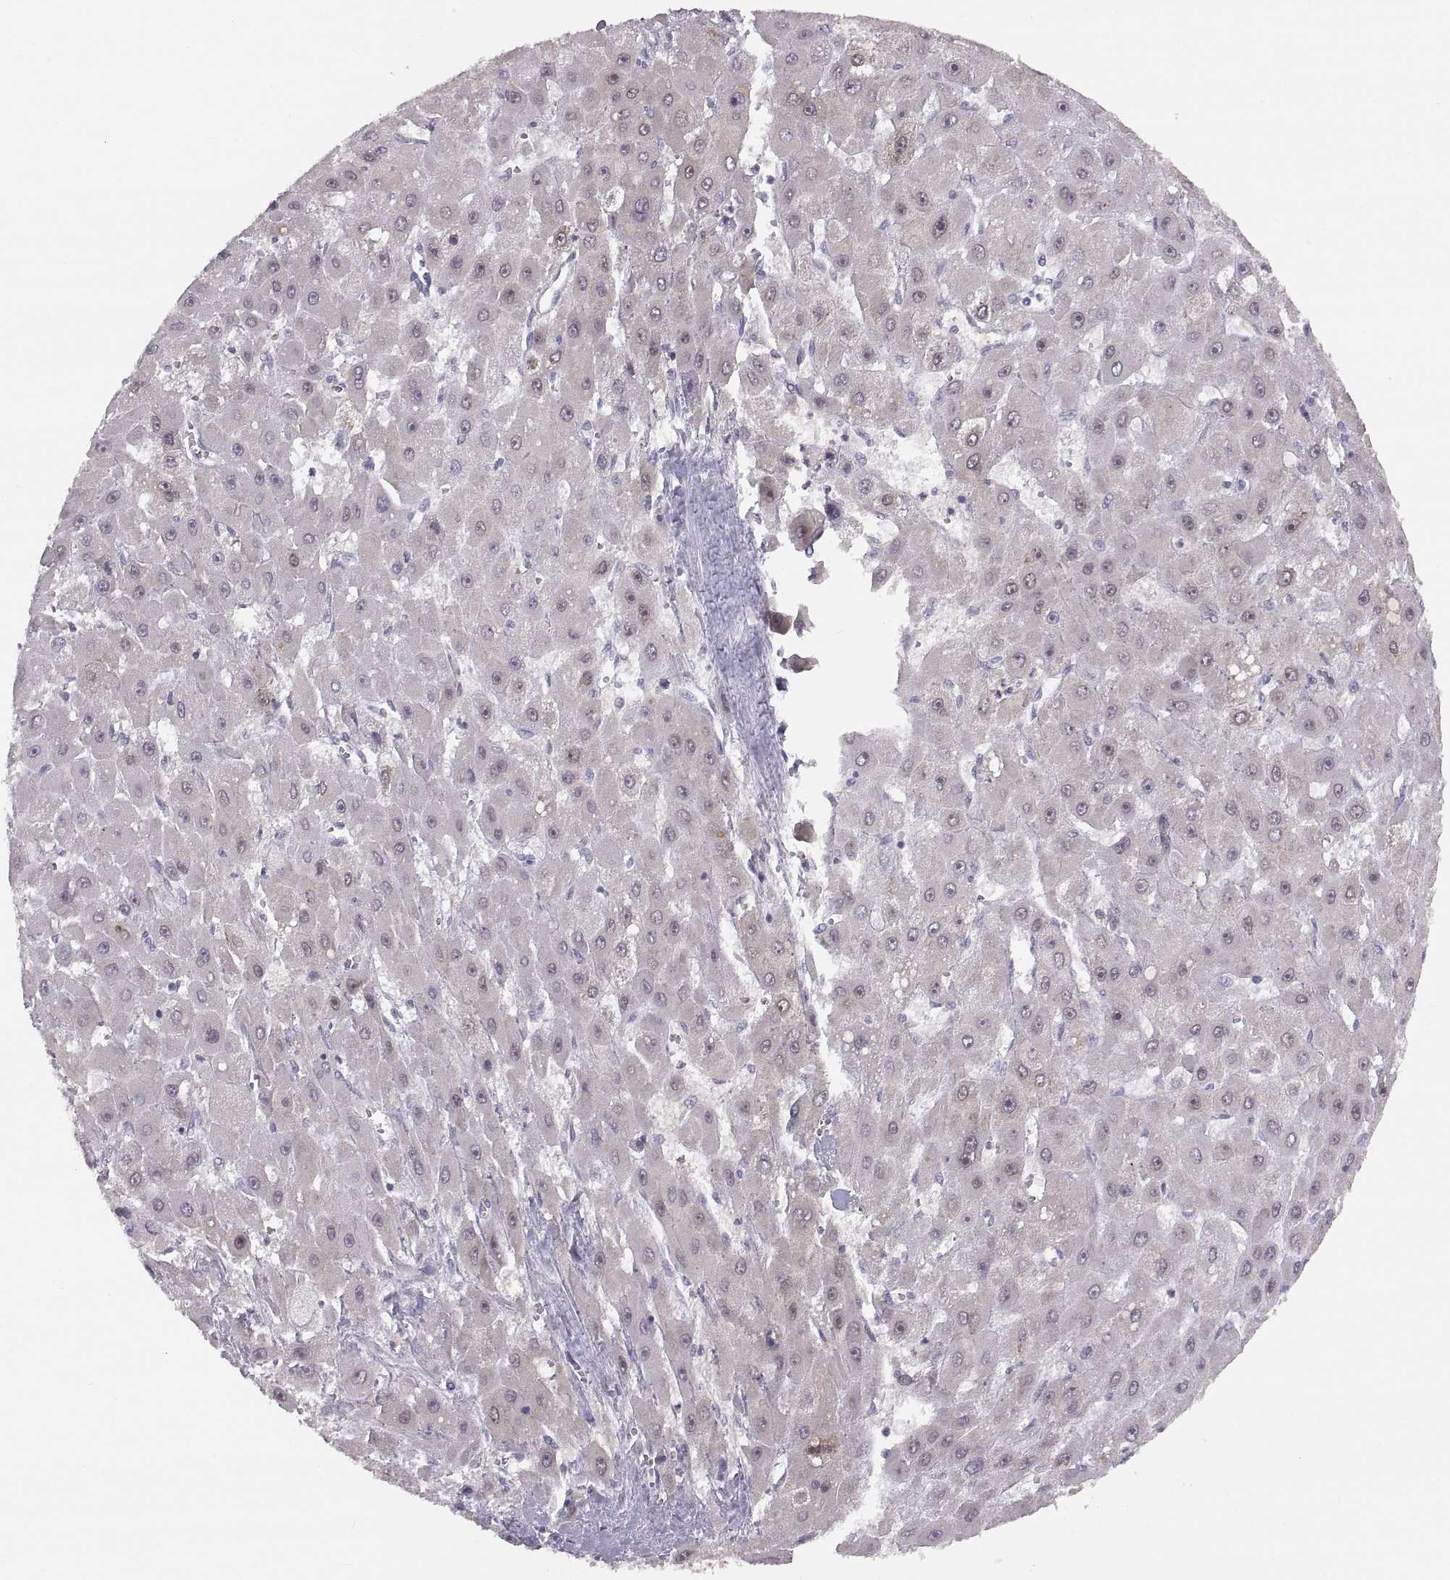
{"staining": {"intensity": "negative", "quantity": "none", "location": "none"}, "tissue": "liver cancer", "cell_type": "Tumor cells", "image_type": "cancer", "snomed": [{"axis": "morphology", "description": "Carcinoma, Hepatocellular, NOS"}, {"axis": "topography", "description": "Liver"}], "caption": "A histopathology image of human liver cancer is negative for staining in tumor cells.", "gene": "ADH6", "patient": {"sex": "female", "age": 25}}